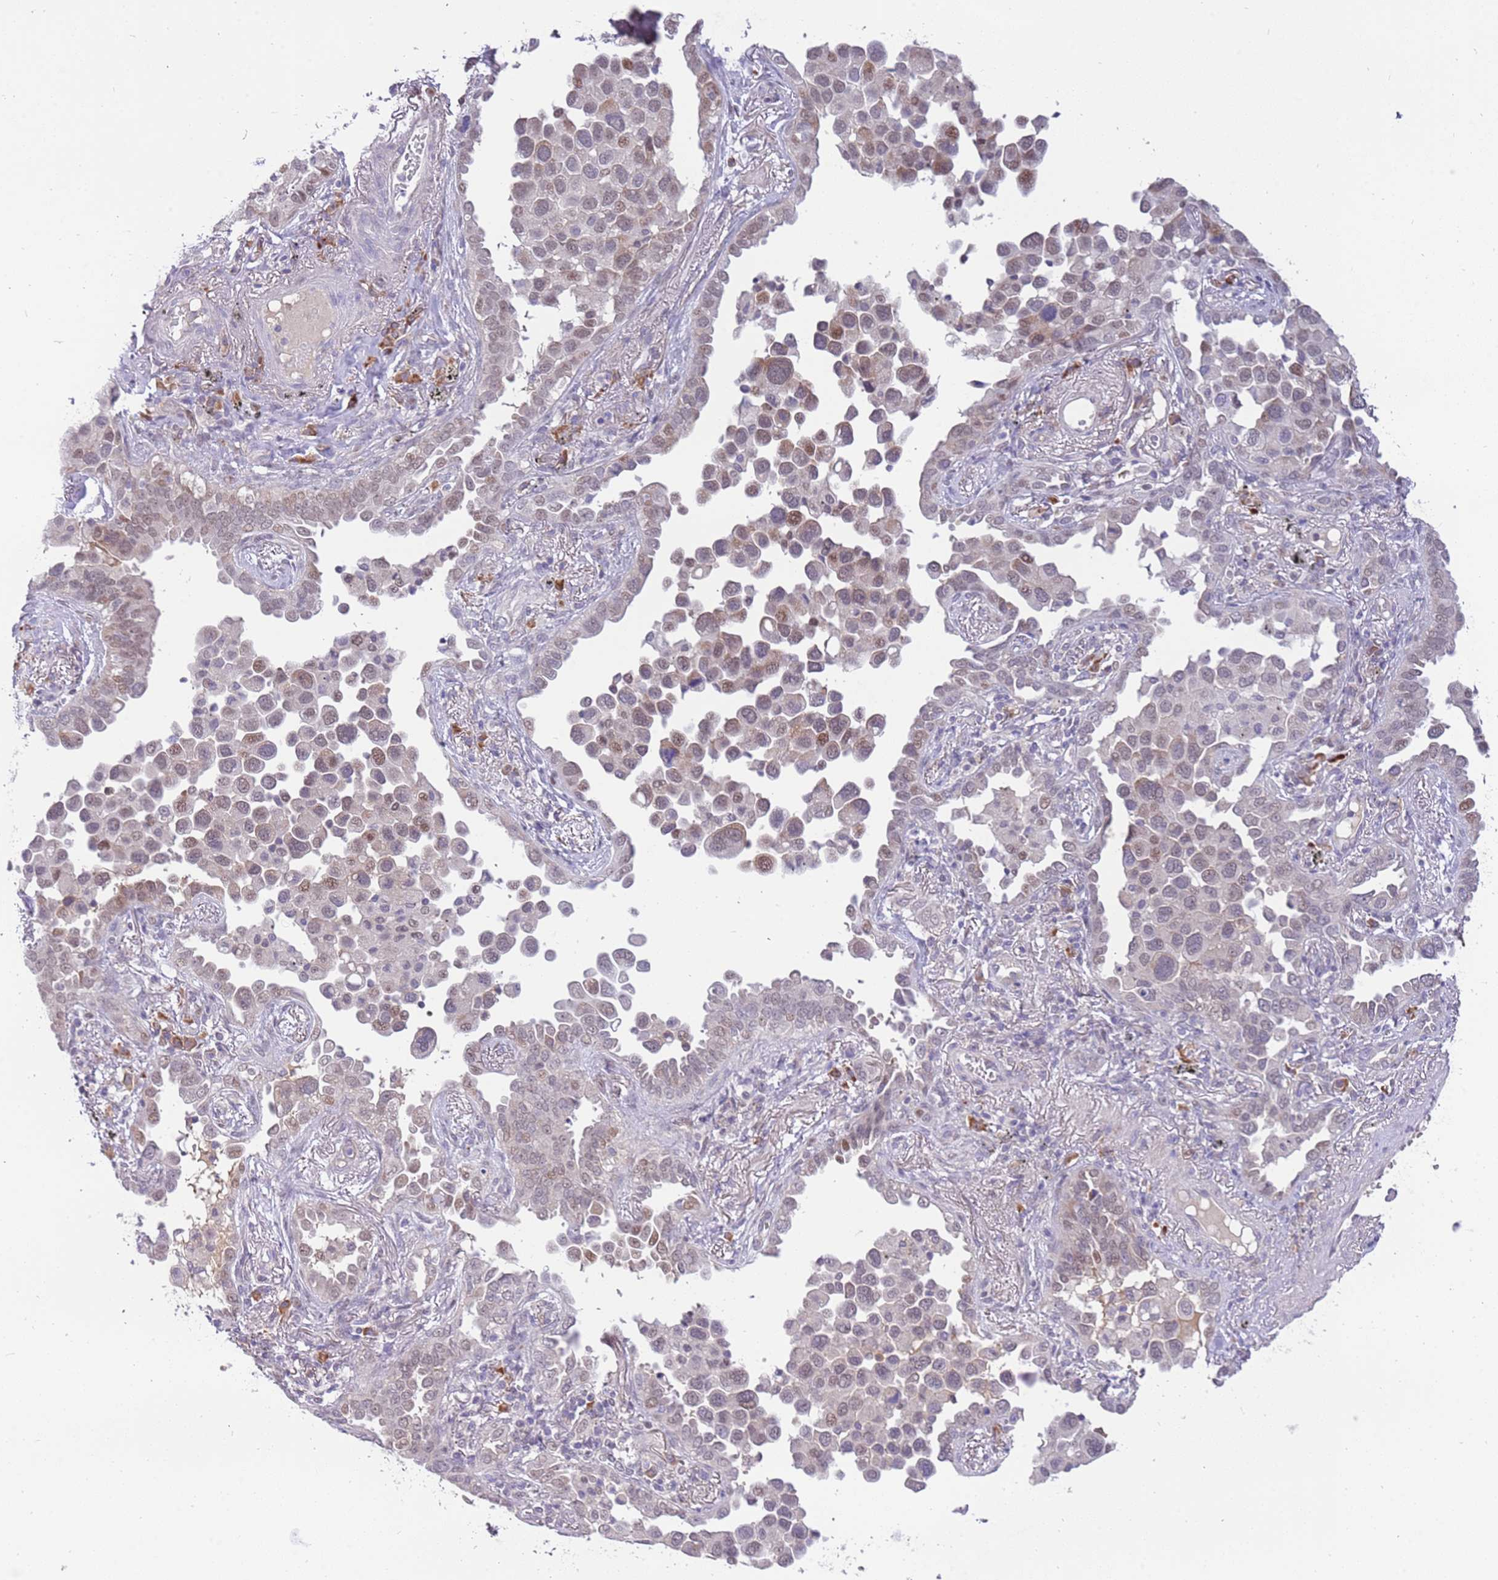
{"staining": {"intensity": "weak", "quantity": "<25%", "location": "nuclear"}, "tissue": "lung cancer", "cell_type": "Tumor cells", "image_type": "cancer", "snomed": [{"axis": "morphology", "description": "Adenocarcinoma, NOS"}, {"axis": "topography", "description": "Lung"}], "caption": "Adenocarcinoma (lung) was stained to show a protein in brown. There is no significant positivity in tumor cells. (DAB (3,3'-diaminobenzidine) immunohistochemistry (IHC) with hematoxylin counter stain).", "gene": "MAGEF1", "patient": {"sex": "male", "age": 67}}